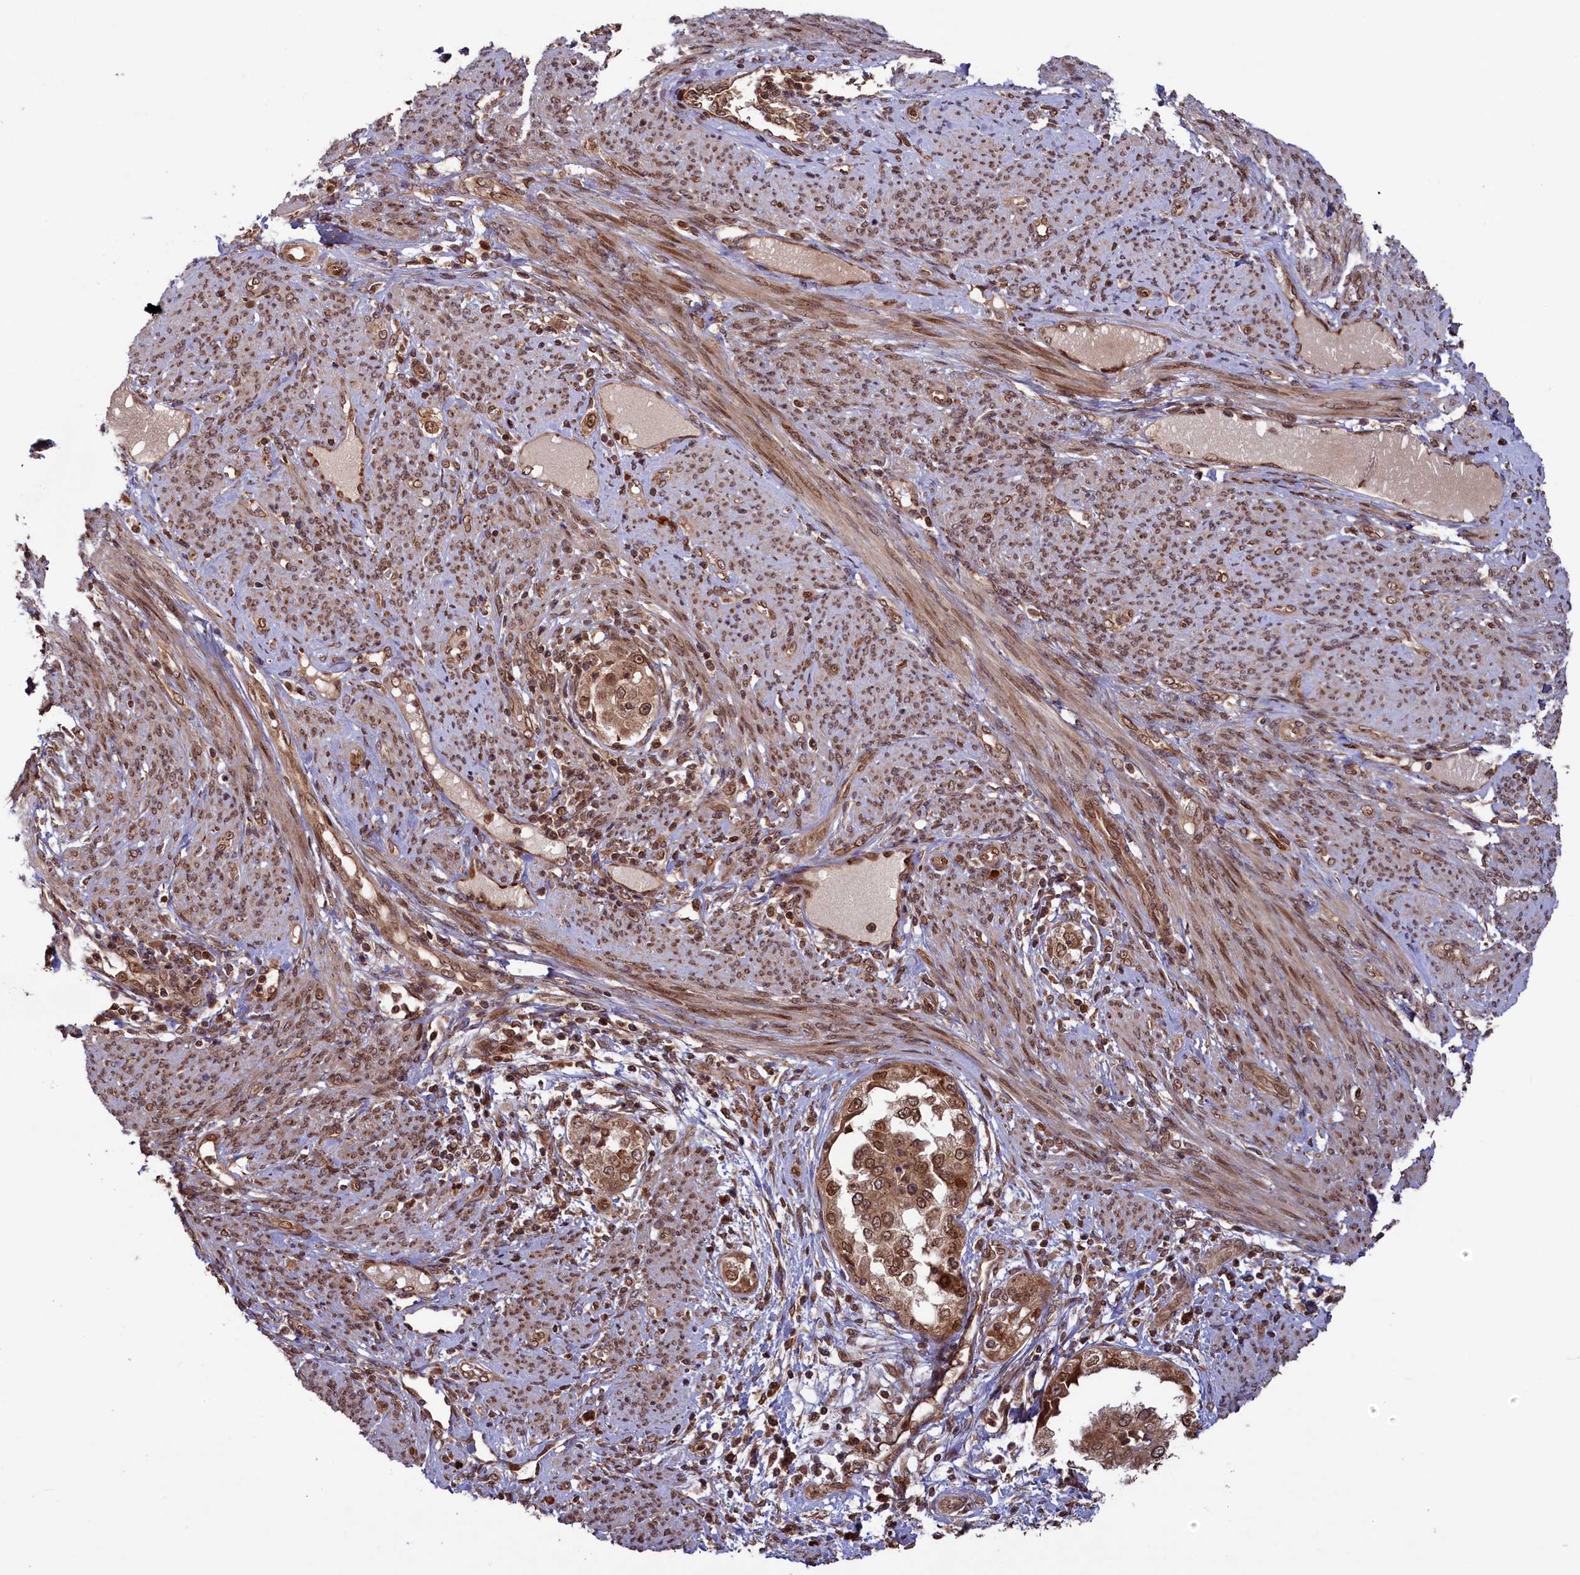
{"staining": {"intensity": "moderate", "quantity": ">75%", "location": "cytoplasmic/membranous,nuclear"}, "tissue": "endometrial cancer", "cell_type": "Tumor cells", "image_type": "cancer", "snomed": [{"axis": "morphology", "description": "Adenocarcinoma, NOS"}, {"axis": "topography", "description": "Endometrium"}], "caption": "Tumor cells exhibit medium levels of moderate cytoplasmic/membranous and nuclear staining in approximately >75% of cells in endometrial adenocarcinoma.", "gene": "NAE1", "patient": {"sex": "female", "age": 85}}